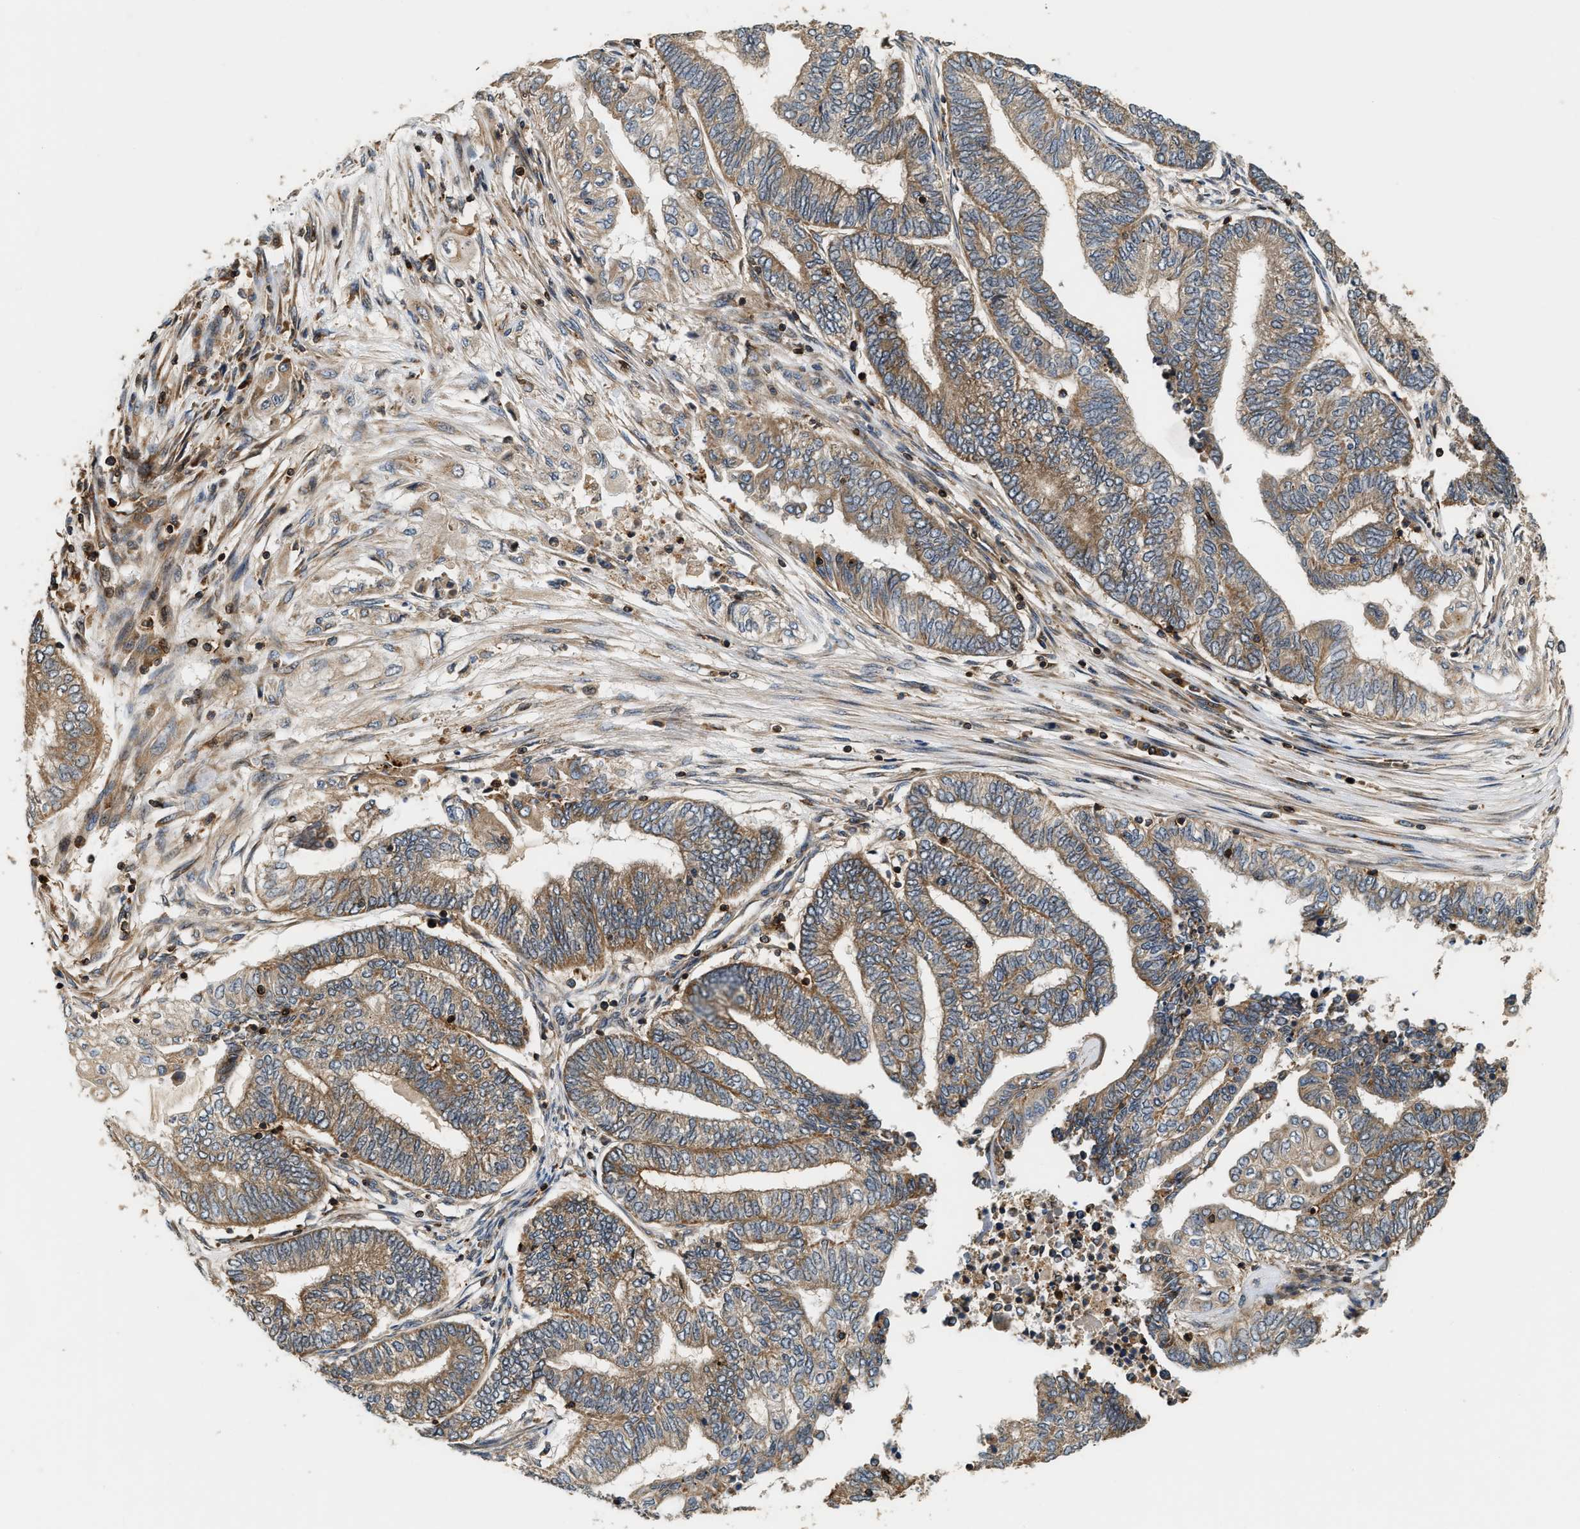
{"staining": {"intensity": "moderate", "quantity": ">75%", "location": "cytoplasmic/membranous"}, "tissue": "endometrial cancer", "cell_type": "Tumor cells", "image_type": "cancer", "snomed": [{"axis": "morphology", "description": "Adenocarcinoma, NOS"}, {"axis": "topography", "description": "Uterus"}, {"axis": "topography", "description": "Endometrium"}], "caption": "Moderate cytoplasmic/membranous protein expression is seen in about >75% of tumor cells in endometrial adenocarcinoma.", "gene": "SNX5", "patient": {"sex": "female", "age": 70}}